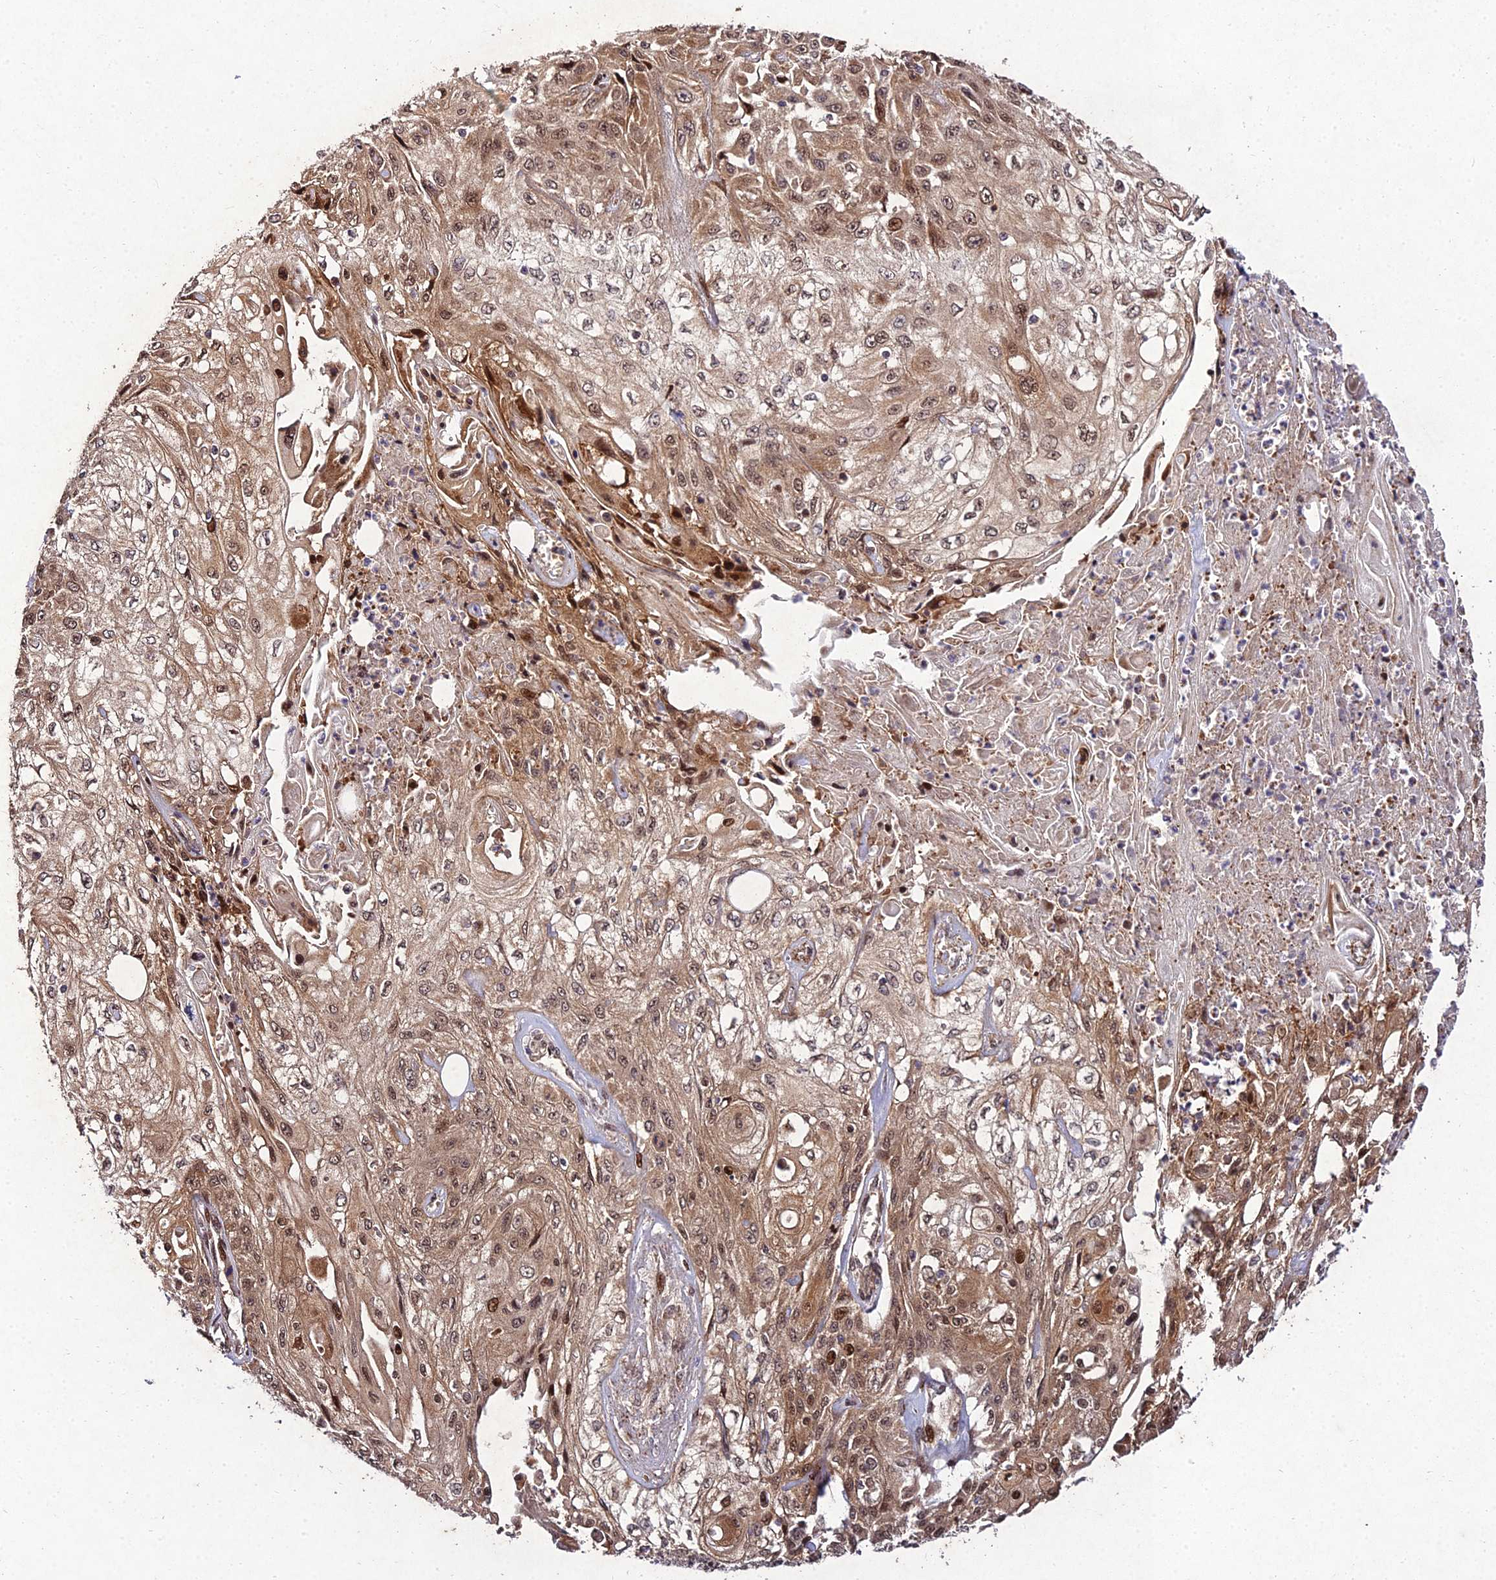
{"staining": {"intensity": "moderate", "quantity": ">75%", "location": "cytoplasmic/membranous,nuclear"}, "tissue": "skin cancer", "cell_type": "Tumor cells", "image_type": "cancer", "snomed": [{"axis": "morphology", "description": "Squamous cell carcinoma, NOS"}, {"axis": "morphology", "description": "Squamous cell carcinoma, metastatic, NOS"}, {"axis": "topography", "description": "Skin"}, {"axis": "topography", "description": "Lymph node"}], "caption": "High-magnification brightfield microscopy of squamous cell carcinoma (skin) stained with DAB (brown) and counterstained with hematoxylin (blue). tumor cells exhibit moderate cytoplasmic/membranous and nuclear positivity is present in approximately>75% of cells. The staining was performed using DAB (3,3'-diaminobenzidine), with brown indicating positive protein expression. Nuclei are stained blue with hematoxylin.", "gene": "MKKS", "patient": {"sex": "male", "age": 75}}